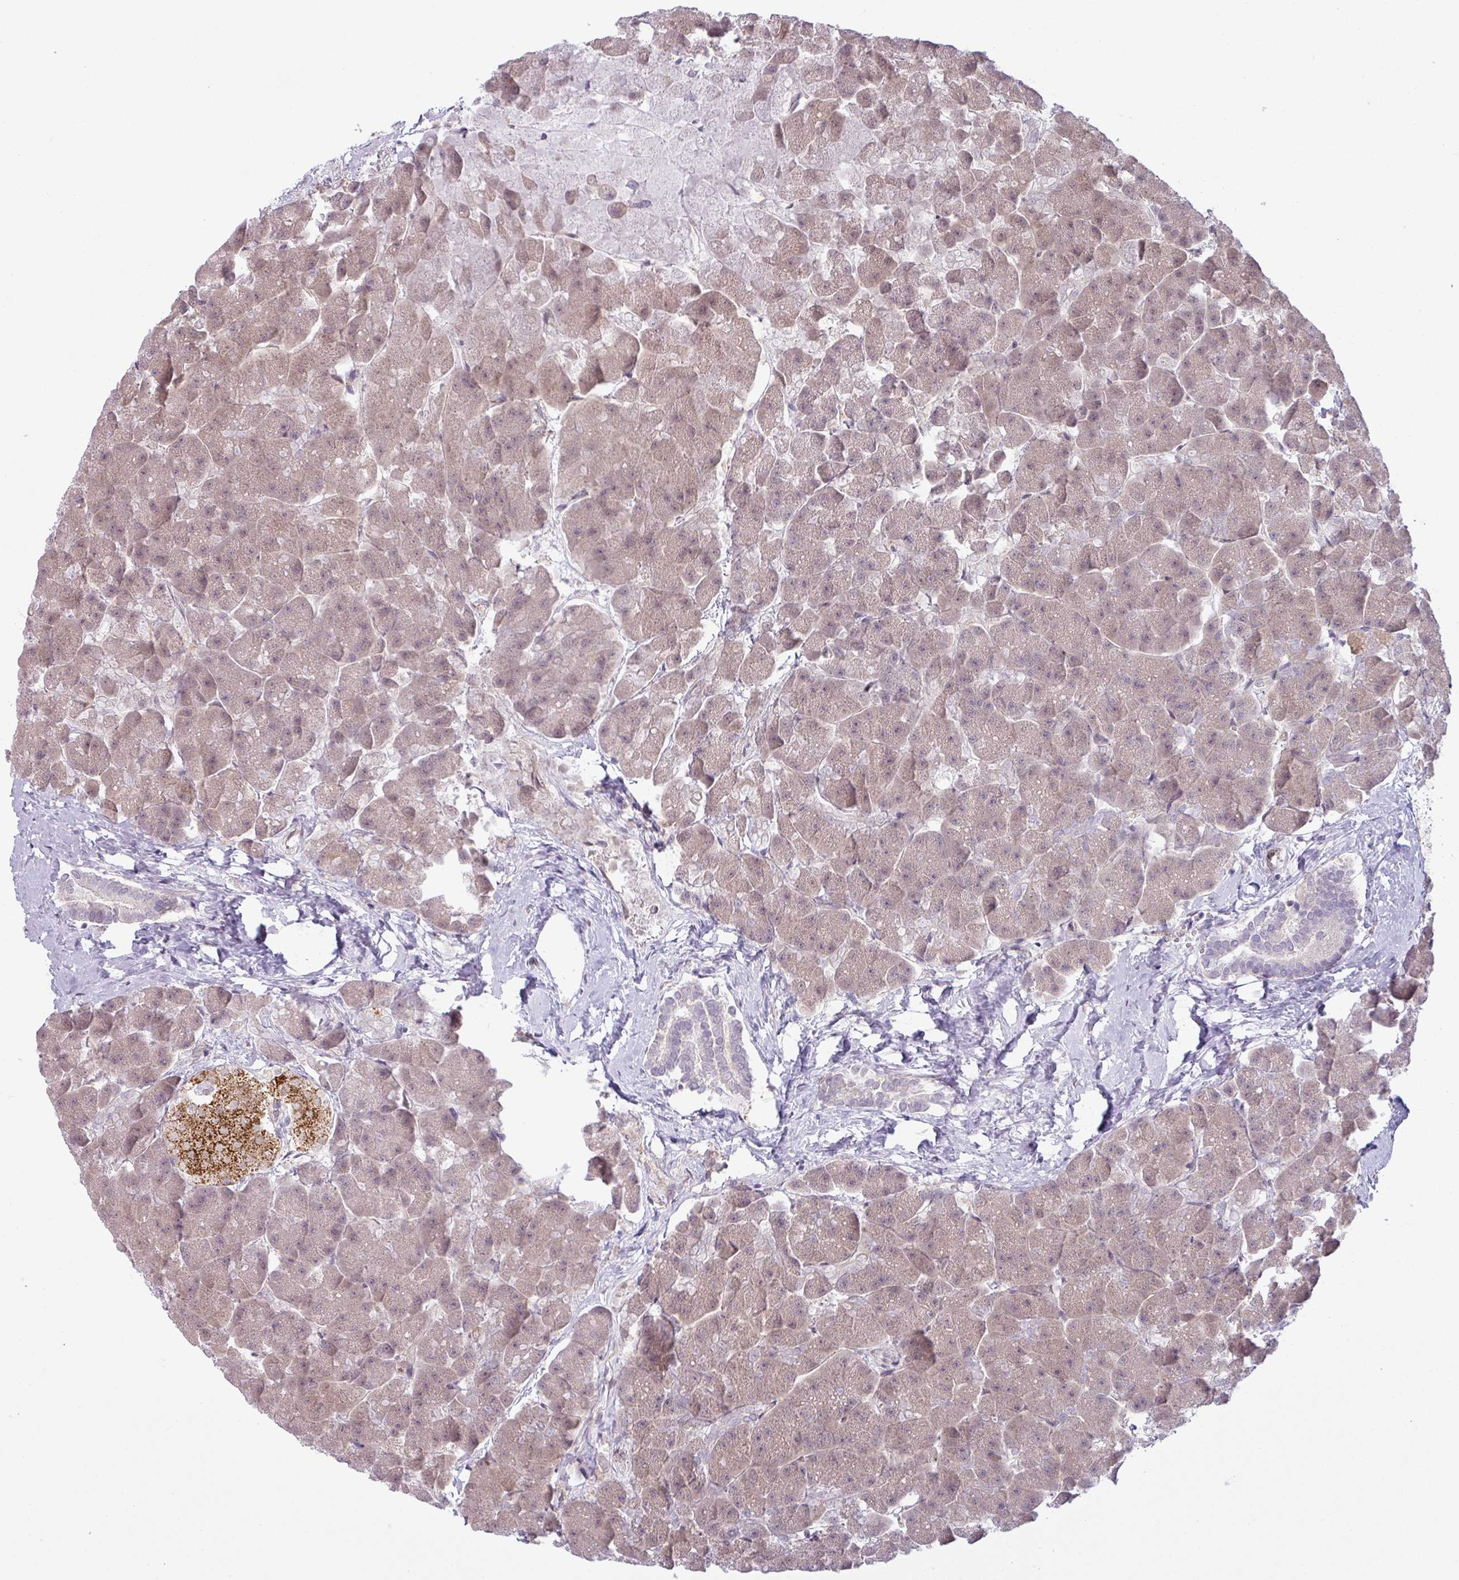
{"staining": {"intensity": "weak", "quantity": ">75%", "location": "cytoplasmic/membranous,nuclear"}, "tissue": "pancreas", "cell_type": "Exocrine glandular cells", "image_type": "normal", "snomed": [{"axis": "morphology", "description": "Normal tissue, NOS"}, {"axis": "topography", "description": "Pancreas"}, {"axis": "topography", "description": "Peripheral nerve tissue"}], "caption": "Immunohistochemistry (IHC) micrograph of unremarkable pancreas: pancreas stained using immunohistochemistry exhibits low levels of weak protein expression localized specifically in the cytoplasmic/membranous,nuclear of exocrine glandular cells, appearing as a cytoplasmic/membranous,nuclear brown color.", "gene": "CCDC144A", "patient": {"sex": "male", "age": 54}}